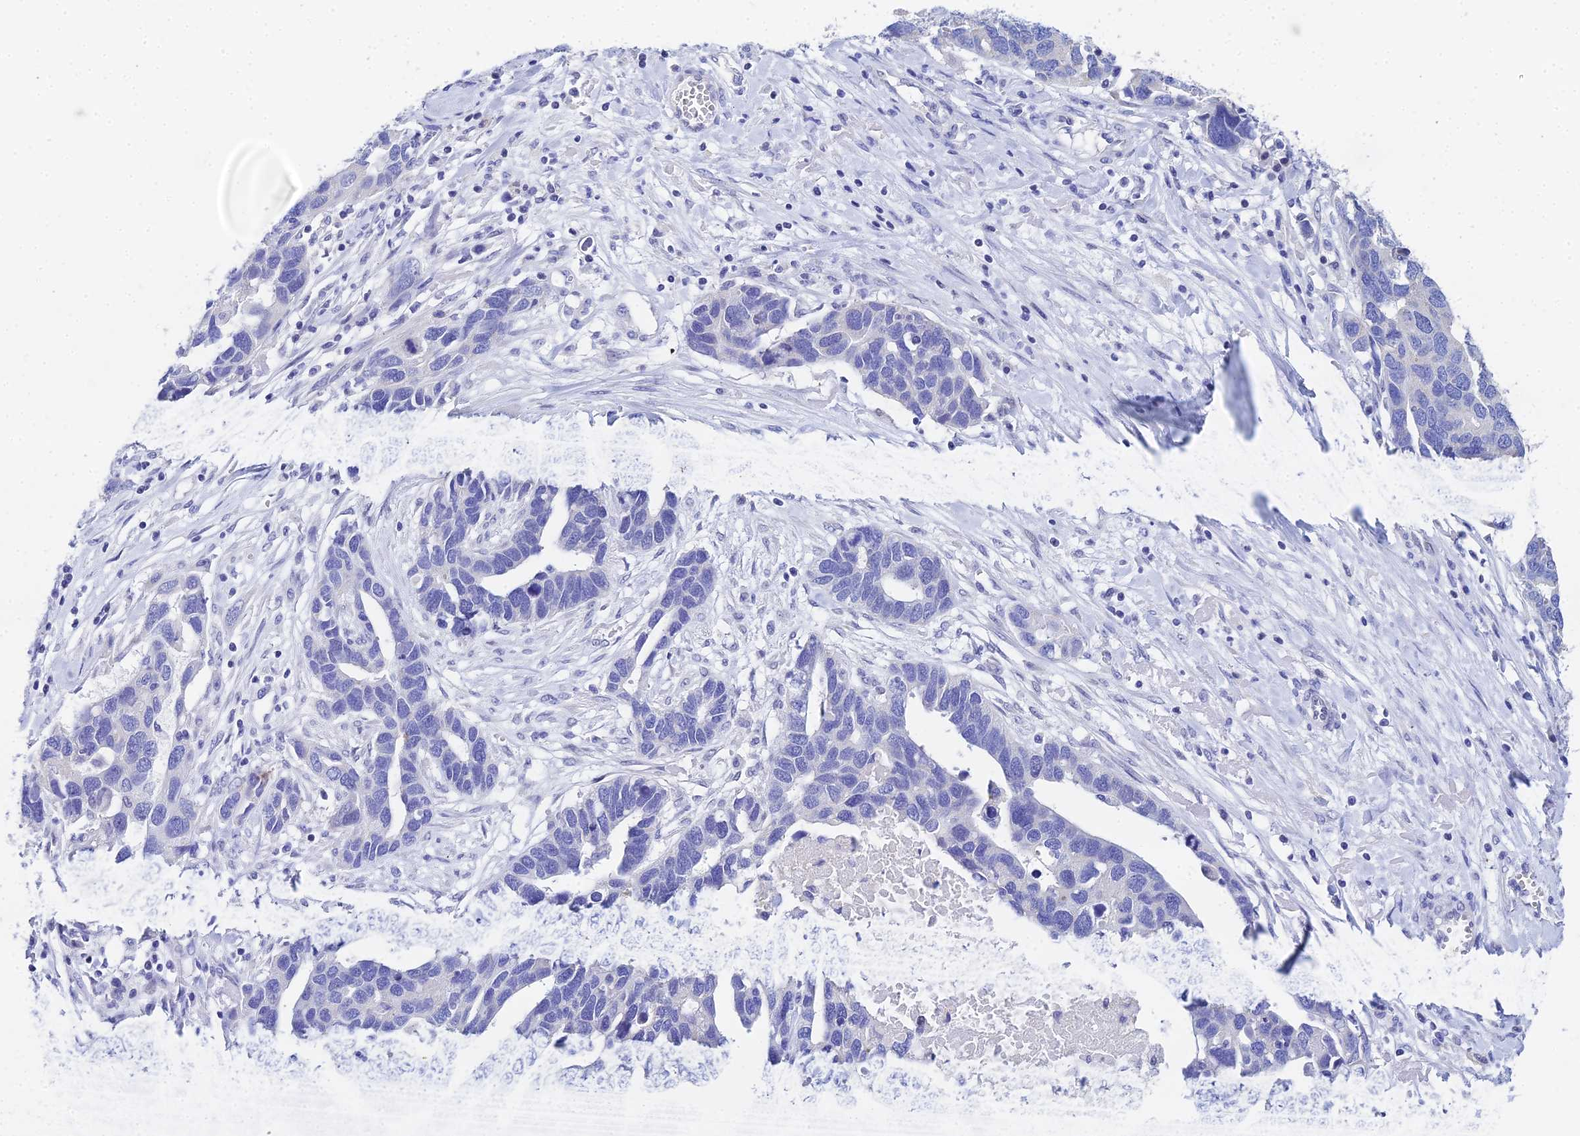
{"staining": {"intensity": "negative", "quantity": "none", "location": "none"}, "tissue": "ovarian cancer", "cell_type": "Tumor cells", "image_type": "cancer", "snomed": [{"axis": "morphology", "description": "Cystadenocarcinoma, serous, NOS"}, {"axis": "topography", "description": "Ovary"}], "caption": "Immunohistochemistry photomicrograph of neoplastic tissue: human serous cystadenocarcinoma (ovarian) stained with DAB shows no significant protein positivity in tumor cells. (DAB (3,3'-diaminobenzidine) immunohistochemistry (IHC) visualized using brightfield microscopy, high magnification).", "gene": "OCM", "patient": {"sex": "female", "age": 54}}